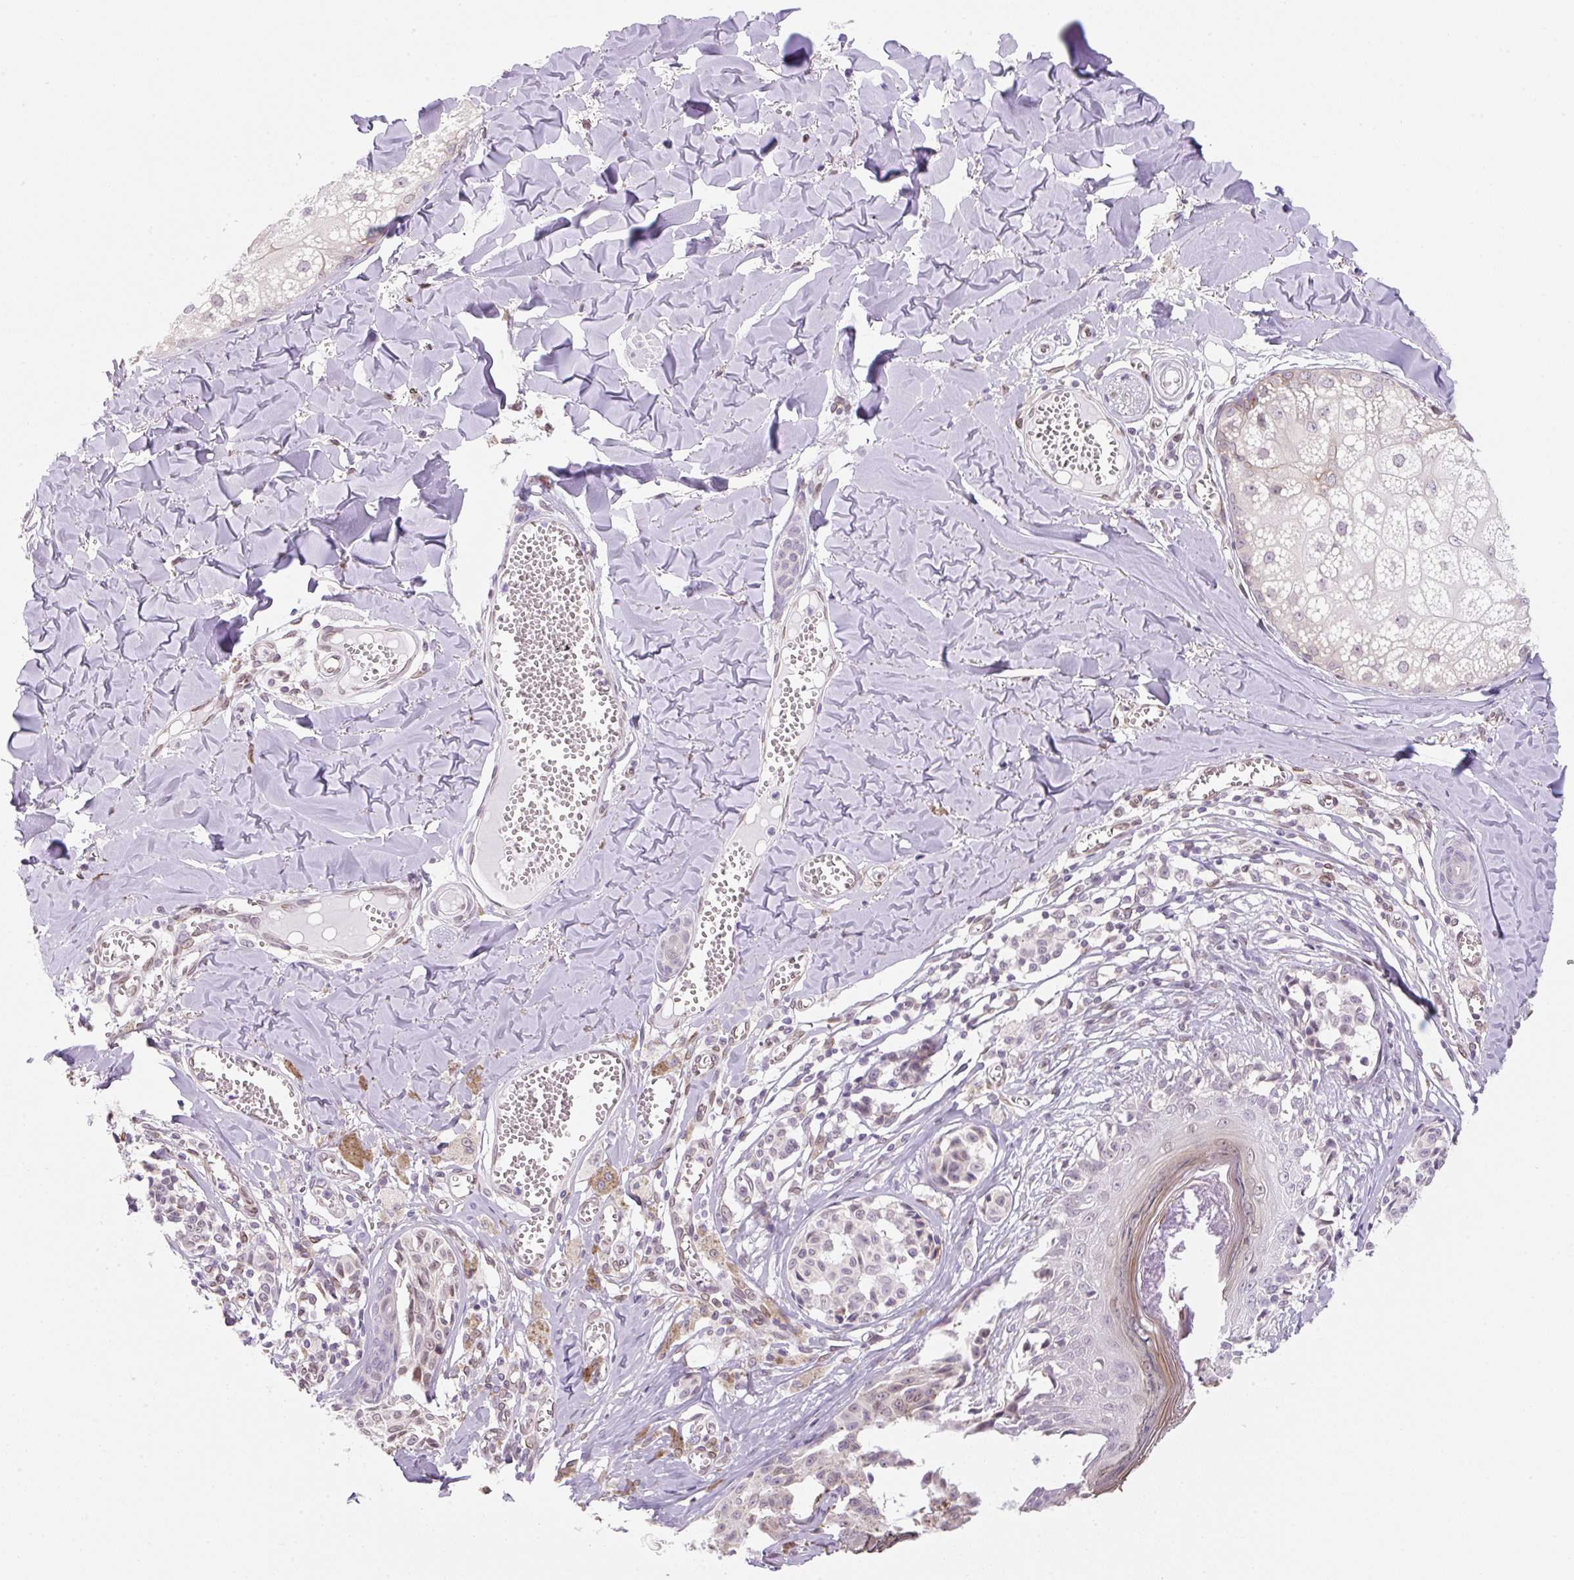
{"staining": {"intensity": "weak", "quantity": ">75%", "location": "nuclear"}, "tissue": "melanoma", "cell_type": "Tumor cells", "image_type": "cancer", "snomed": [{"axis": "morphology", "description": "Malignant melanoma, NOS"}, {"axis": "topography", "description": "Skin"}], "caption": "IHC of human malignant melanoma exhibits low levels of weak nuclear positivity in approximately >75% of tumor cells. The protein of interest is shown in brown color, while the nuclei are stained blue.", "gene": "SYNE3", "patient": {"sex": "female", "age": 43}}